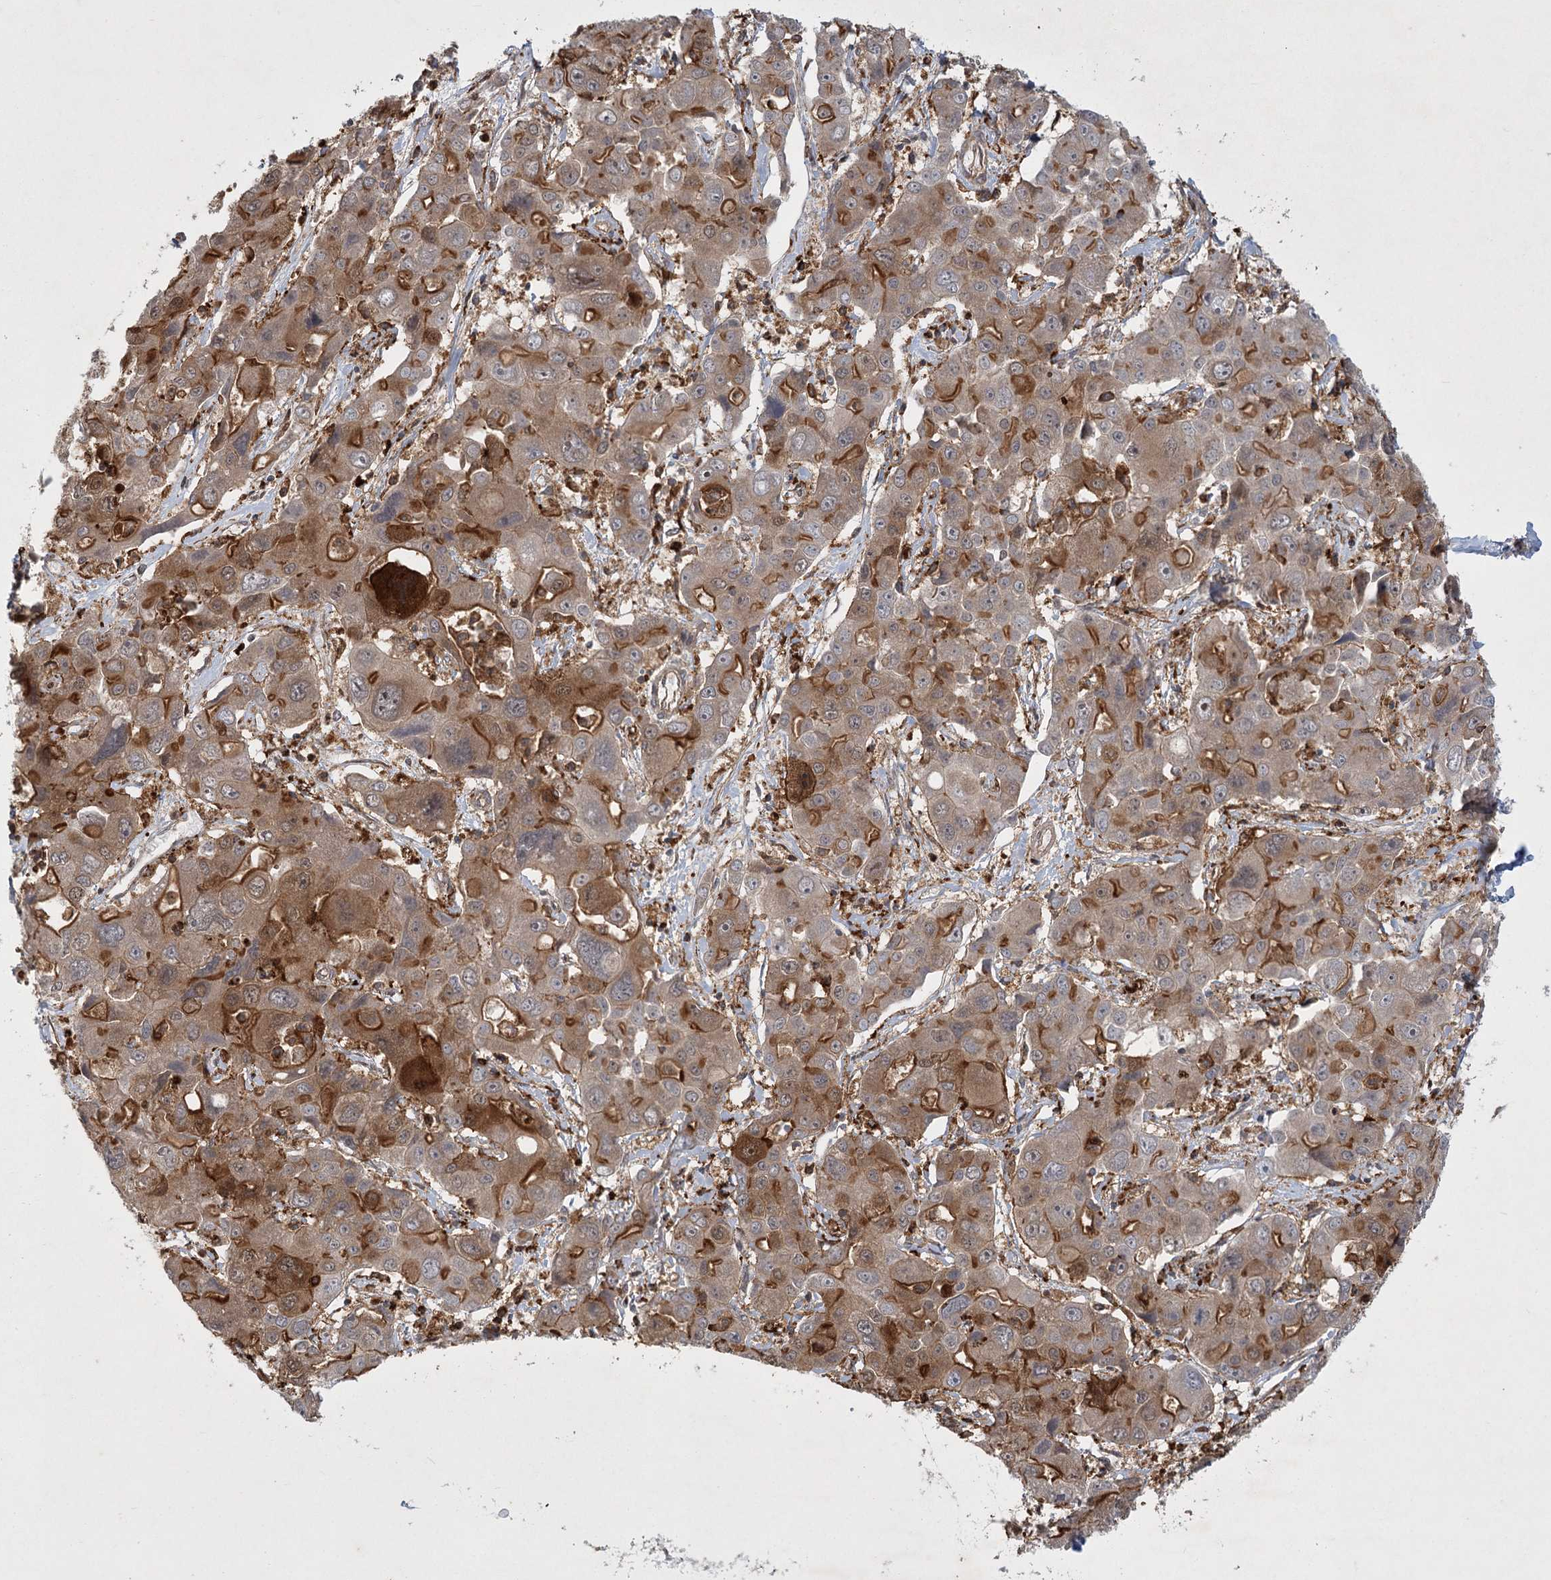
{"staining": {"intensity": "moderate", "quantity": ">75%", "location": "cytoplasmic/membranous"}, "tissue": "liver cancer", "cell_type": "Tumor cells", "image_type": "cancer", "snomed": [{"axis": "morphology", "description": "Cholangiocarcinoma"}, {"axis": "topography", "description": "Liver"}], "caption": "This photomicrograph demonstrates liver cancer (cholangiocarcinoma) stained with IHC to label a protein in brown. The cytoplasmic/membranous of tumor cells show moderate positivity for the protein. Nuclei are counter-stained blue.", "gene": "MEPE", "patient": {"sex": "male", "age": 67}}